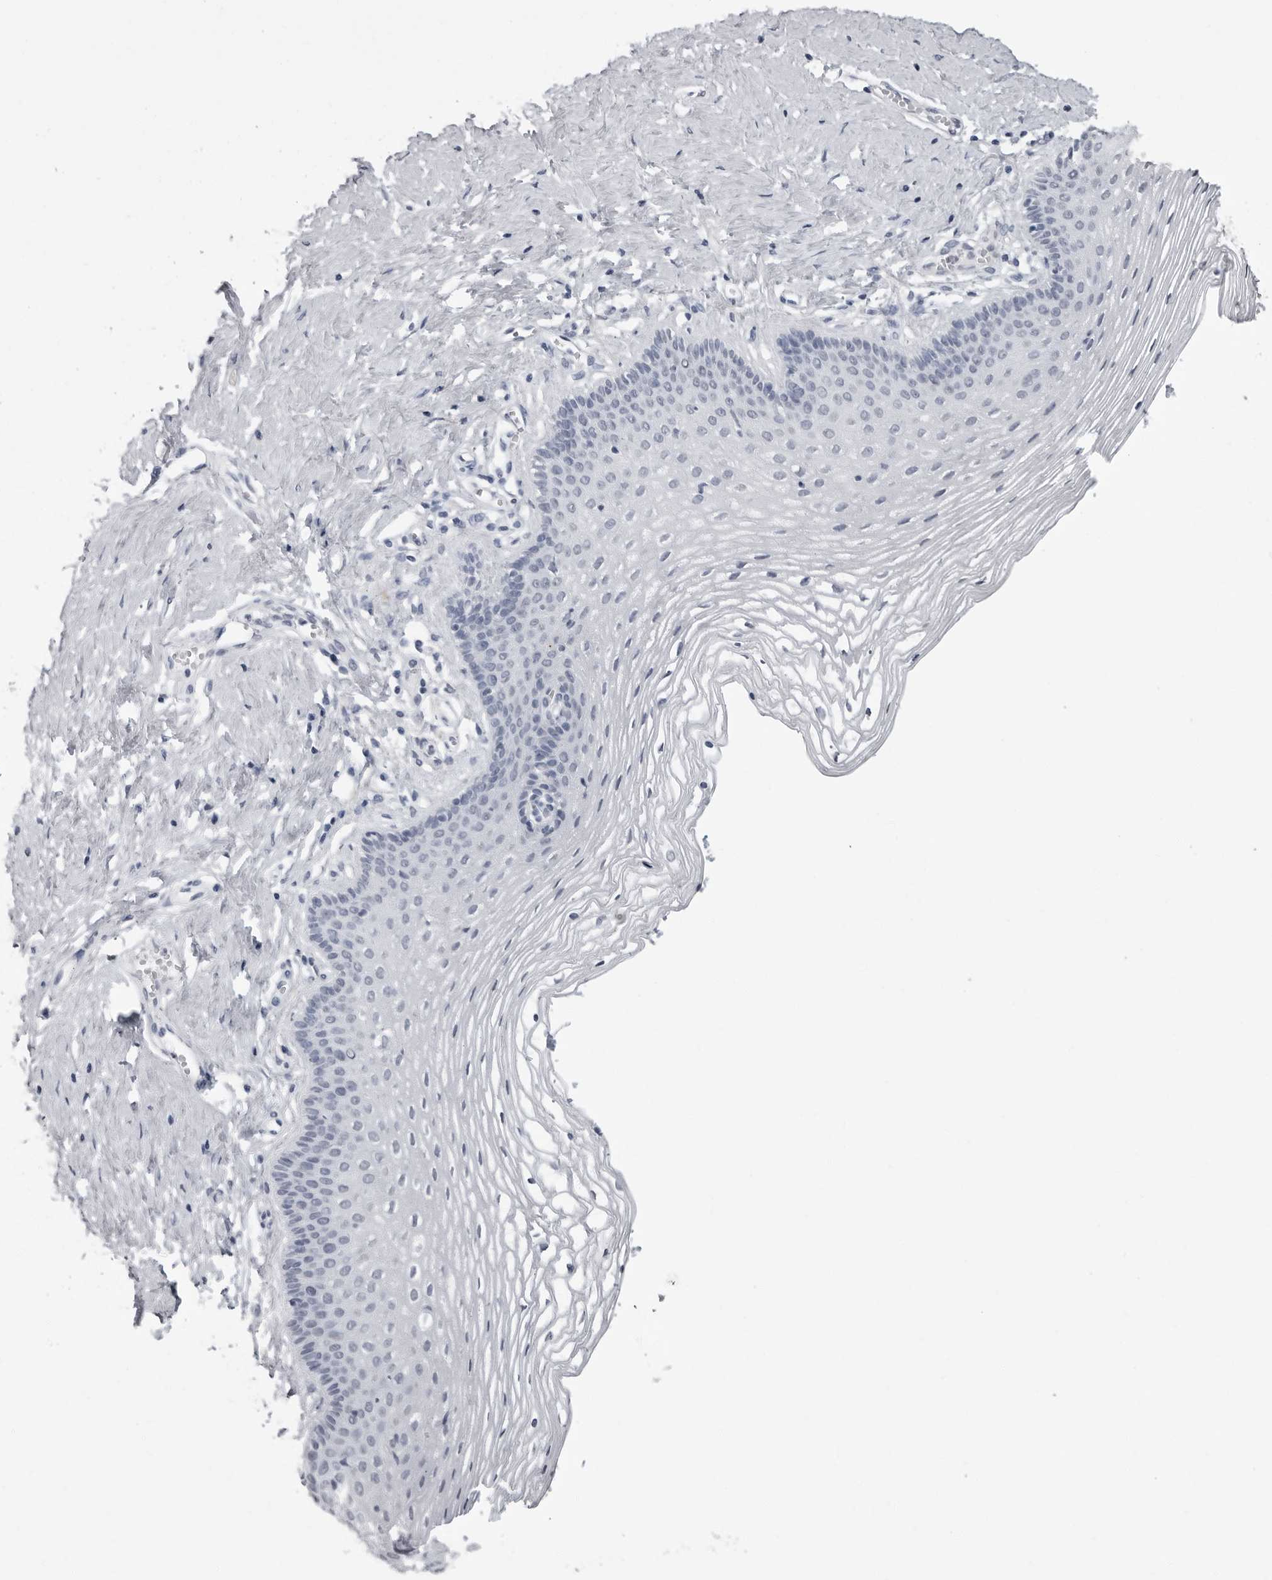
{"staining": {"intensity": "negative", "quantity": "none", "location": "none"}, "tissue": "vagina", "cell_type": "Squamous epithelial cells", "image_type": "normal", "snomed": [{"axis": "morphology", "description": "Normal tissue, NOS"}, {"axis": "topography", "description": "Vagina"}], "caption": "A high-resolution histopathology image shows immunohistochemistry (IHC) staining of normal vagina, which demonstrates no significant expression in squamous epithelial cells.", "gene": "HEPACAM", "patient": {"sex": "female", "age": 32}}